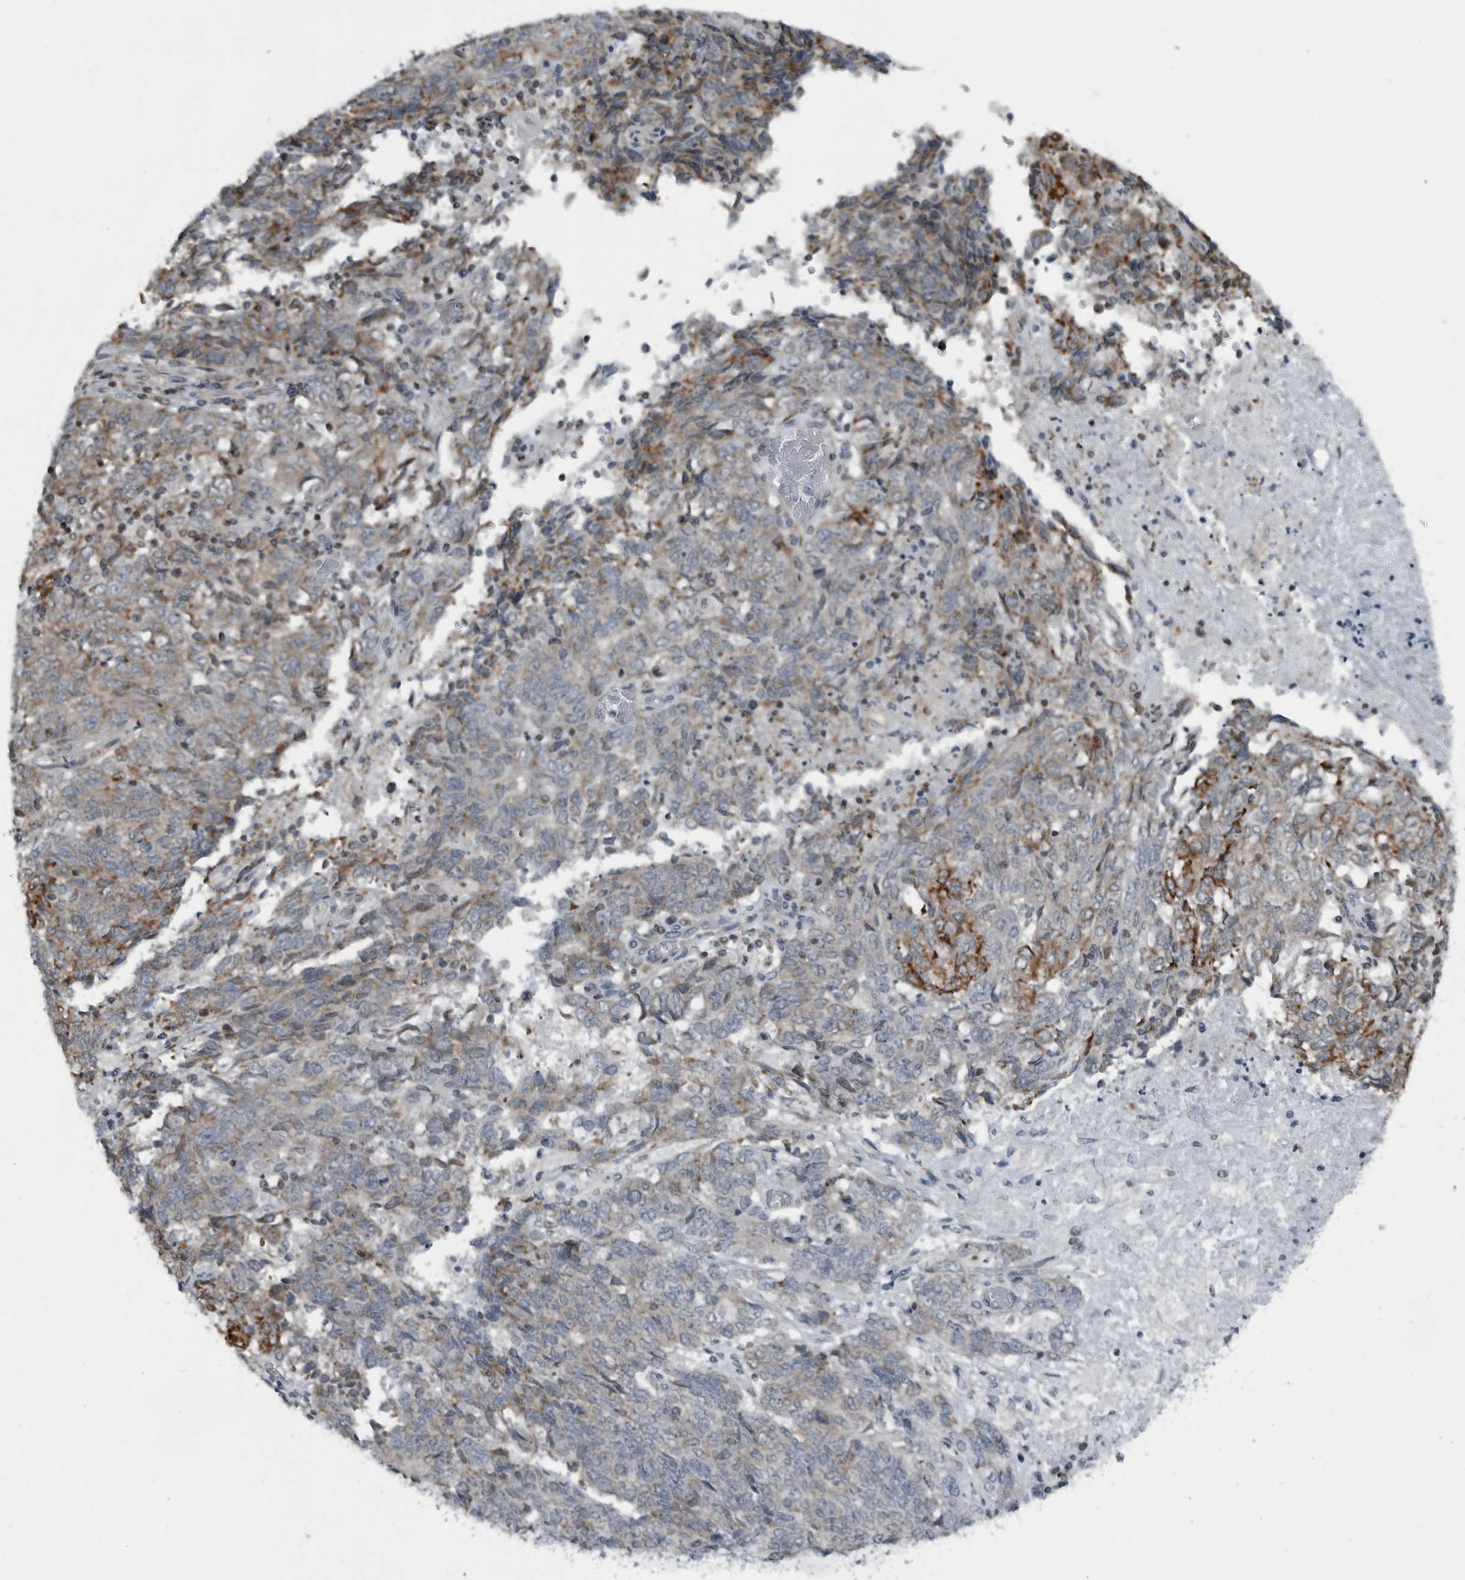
{"staining": {"intensity": "moderate", "quantity": "<25%", "location": "cytoplasmic/membranous"}, "tissue": "endometrial cancer", "cell_type": "Tumor cells", "image_type": "cancer", "snomed": [{"axis": "morphology", "description": "Adenocarcinoma, NOS"}, {"axis": "topography", "description": "Endometrium"}], "caption": "This histopathology image shows endometrial adenocarcinoma stained with immunohistochemistry to label a protein in brown. The cytoplasmic/membranous of tumor cells show moderate positivity for the protein. Nuclei are counter-stained blue.", "gene": "GAK", "patient": {"sex": "female", "age": 80}}